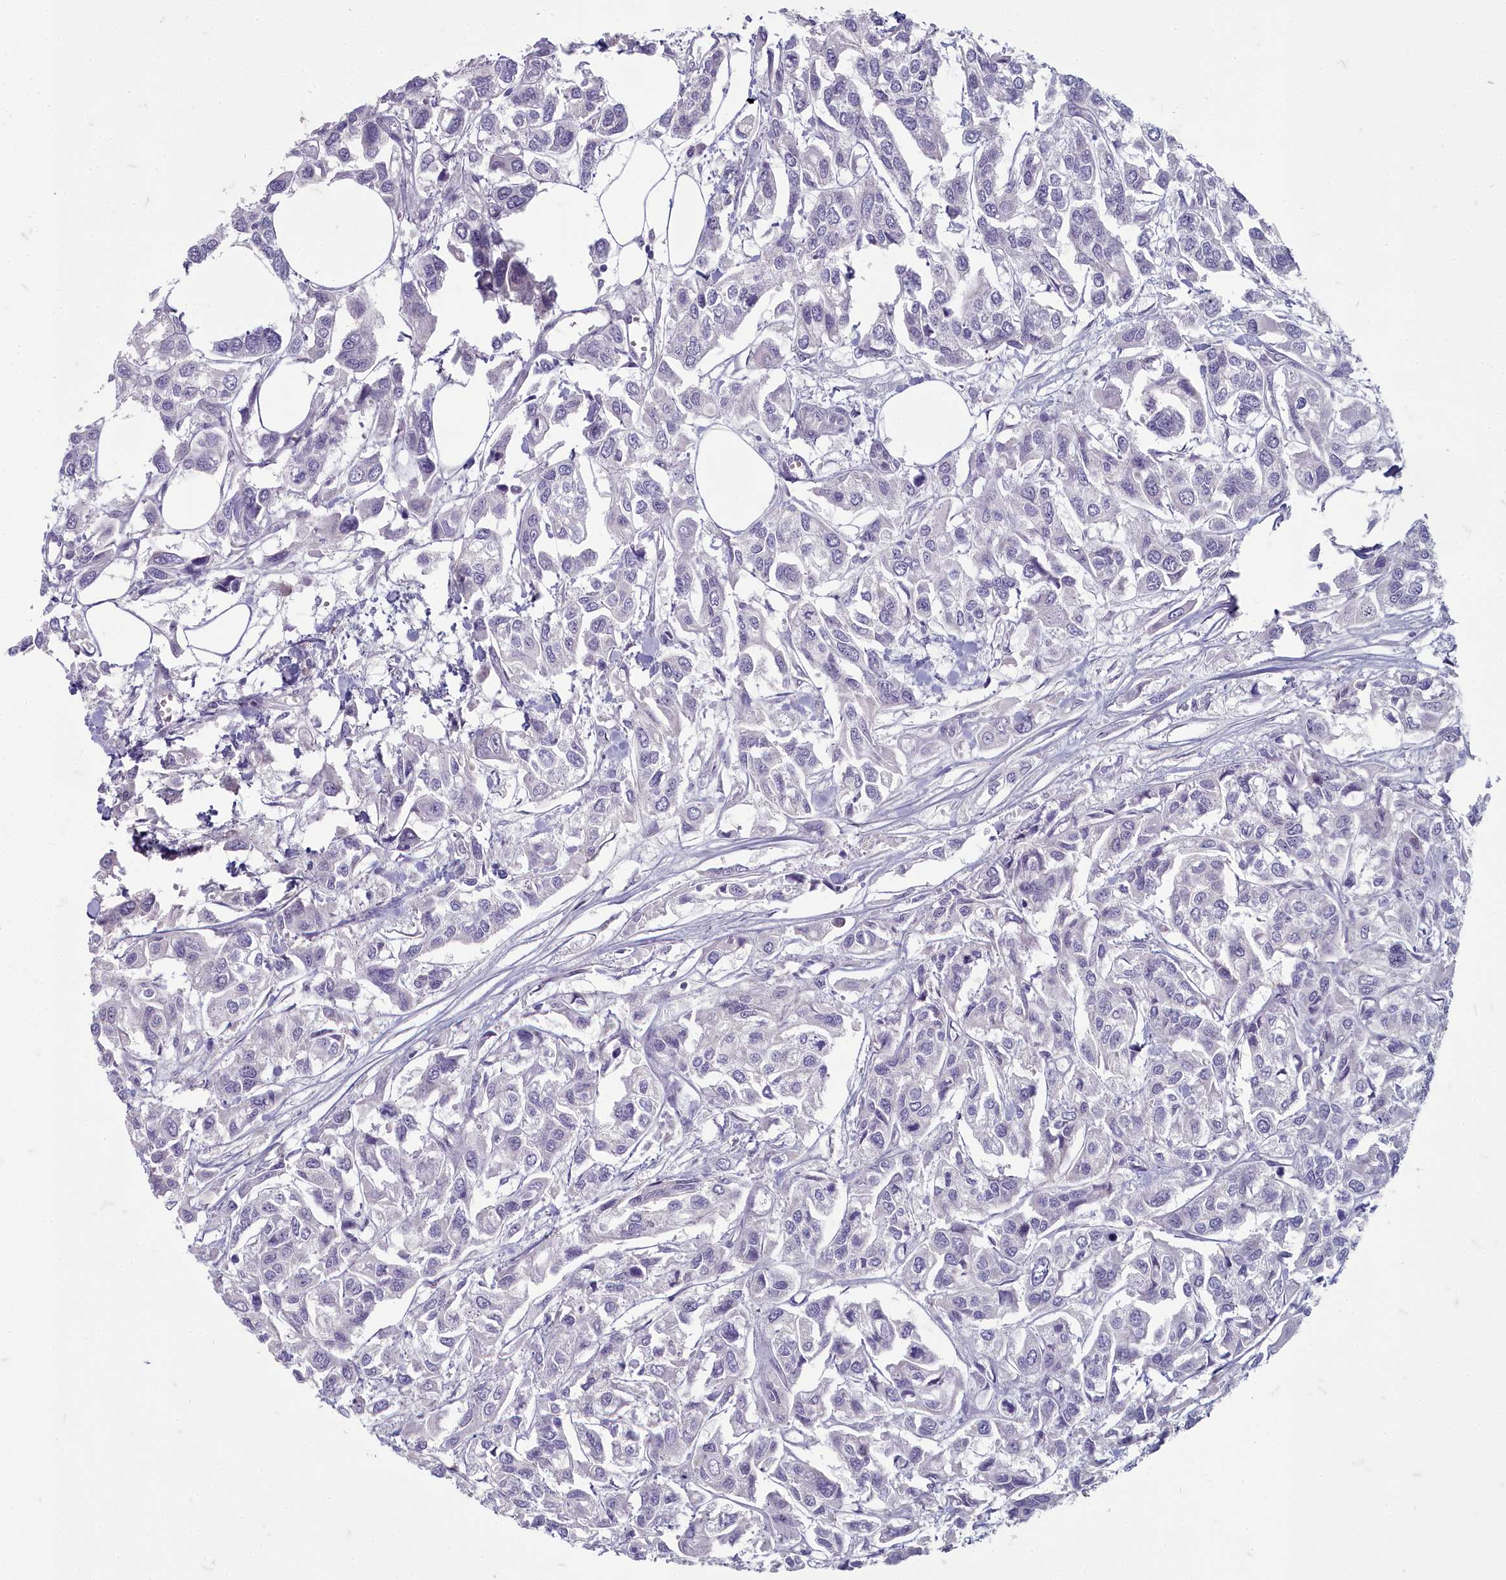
{"staining": {"intensity": "negative", "quantity": "none", "location": "none"}, "tissue": "urothelial cancer", "cell_type": "Tumor cells", "image_type": "cancer", "snomed": [{"axis": "morphology", "description": "Urothelial carcinoma, High grade"}, {"axis": "topography", "description": "Urinary bladder"}], "caption": "Immunohistochemistry (IHC) of urothelial cancer displays no expression in tumor cells. (Stains: DAB immunohistochemistry (IHC) with hematoxylin counter stain, Microscopy: brightfield microscopy at high magnification).", "gene": "INSYN2A", "patient": {"sex": "male", "age": 67}}